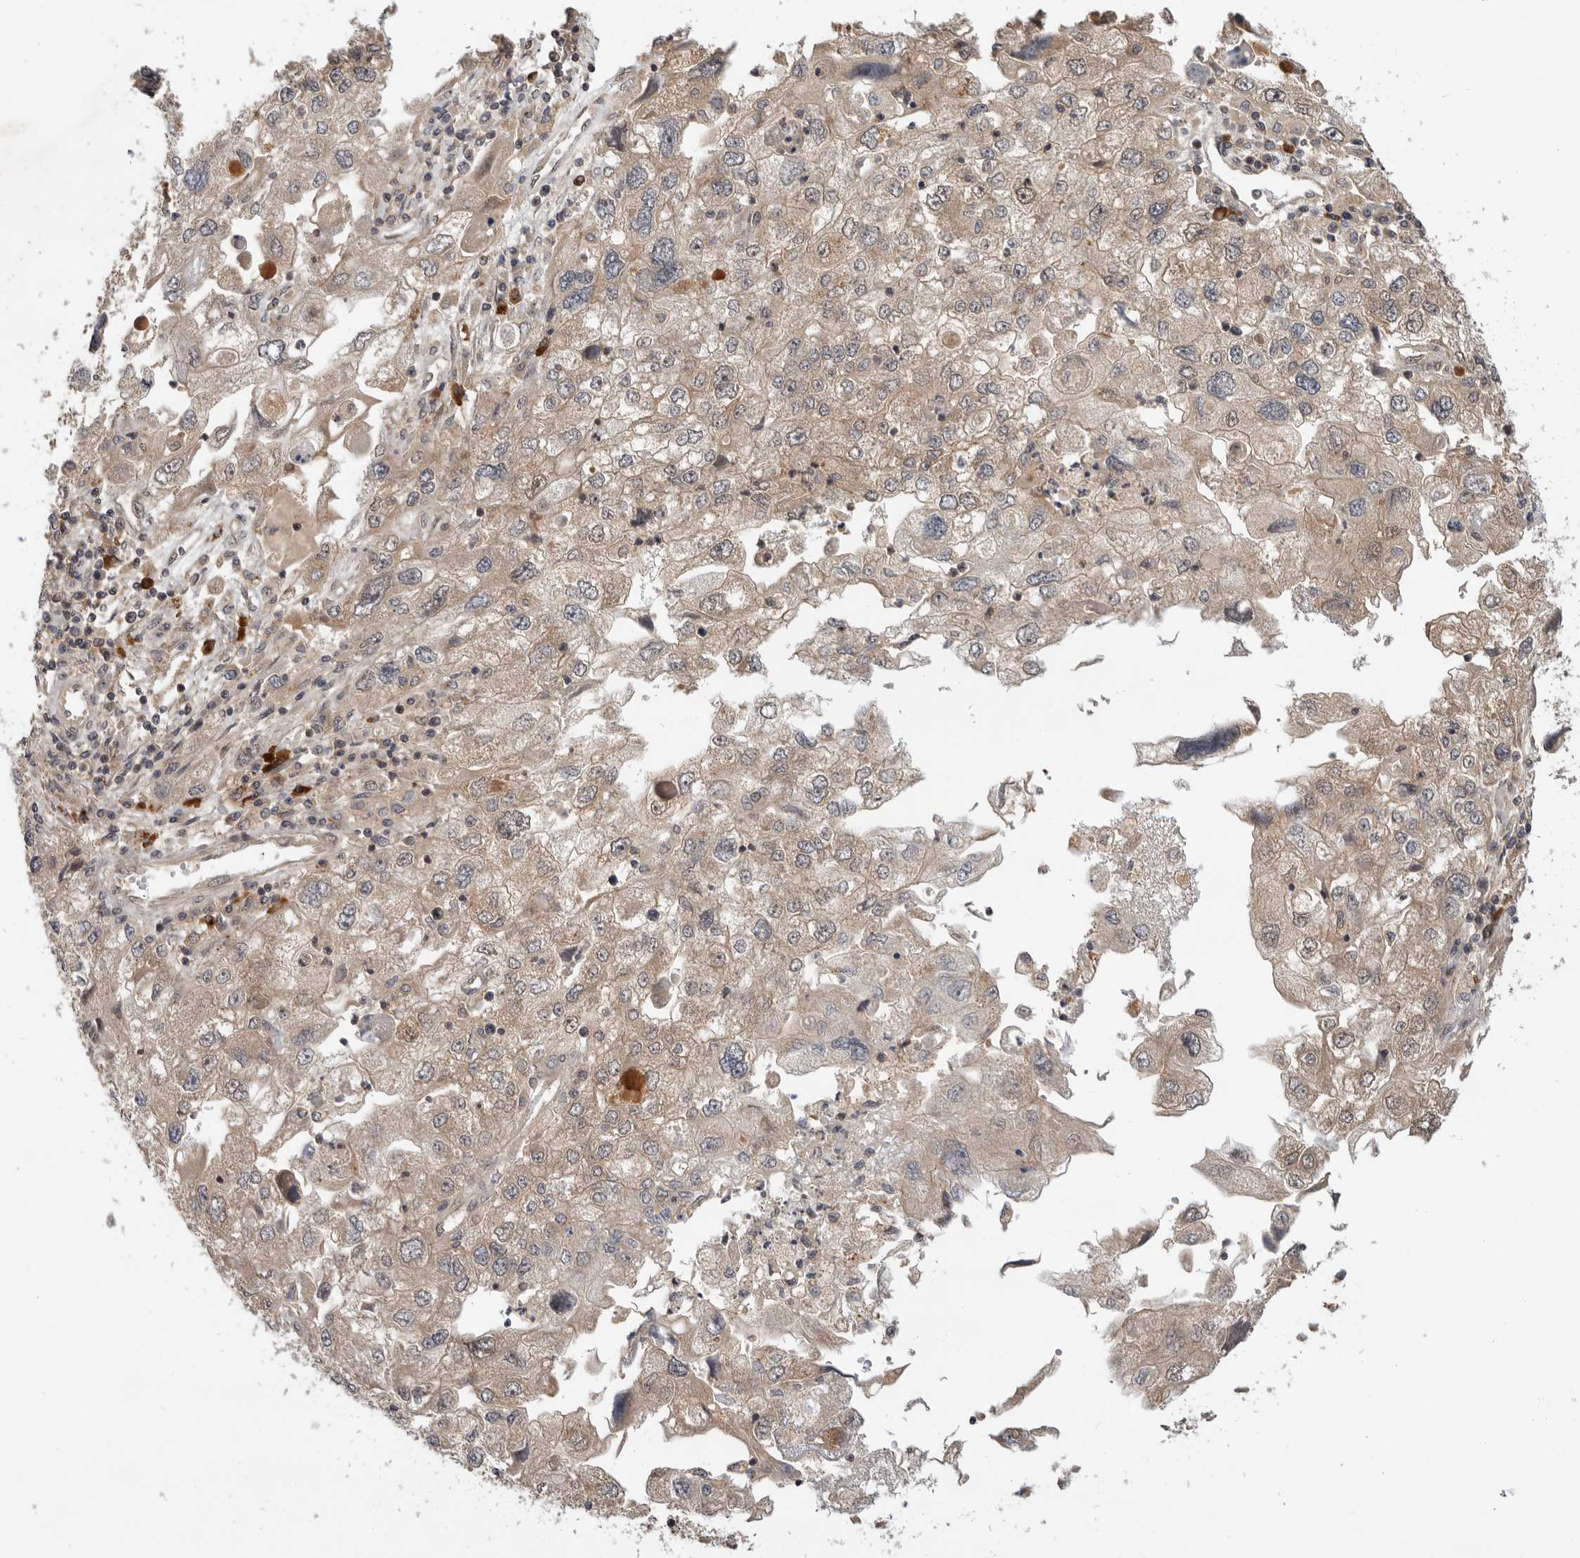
{"staining": {"intensity": "weak", "quantity": "<25%", "location": "cytoplasmic/membranous"}, "tissue": "endometrial cancer", "cell_type": "Tumor cells", "image_type": "cancer", "snomed": [{"axis": "morphology", "description": "Adenocarcinoma, NOS"}, {"axis": "topography", "description": "Endometrium"}], "caption": "A photomicrograph of human endometrial adenocarcinoma is negative for staining in tumor cells.", "gene": "DCAF8", "patient": {"sex": "female", "age": 49}}